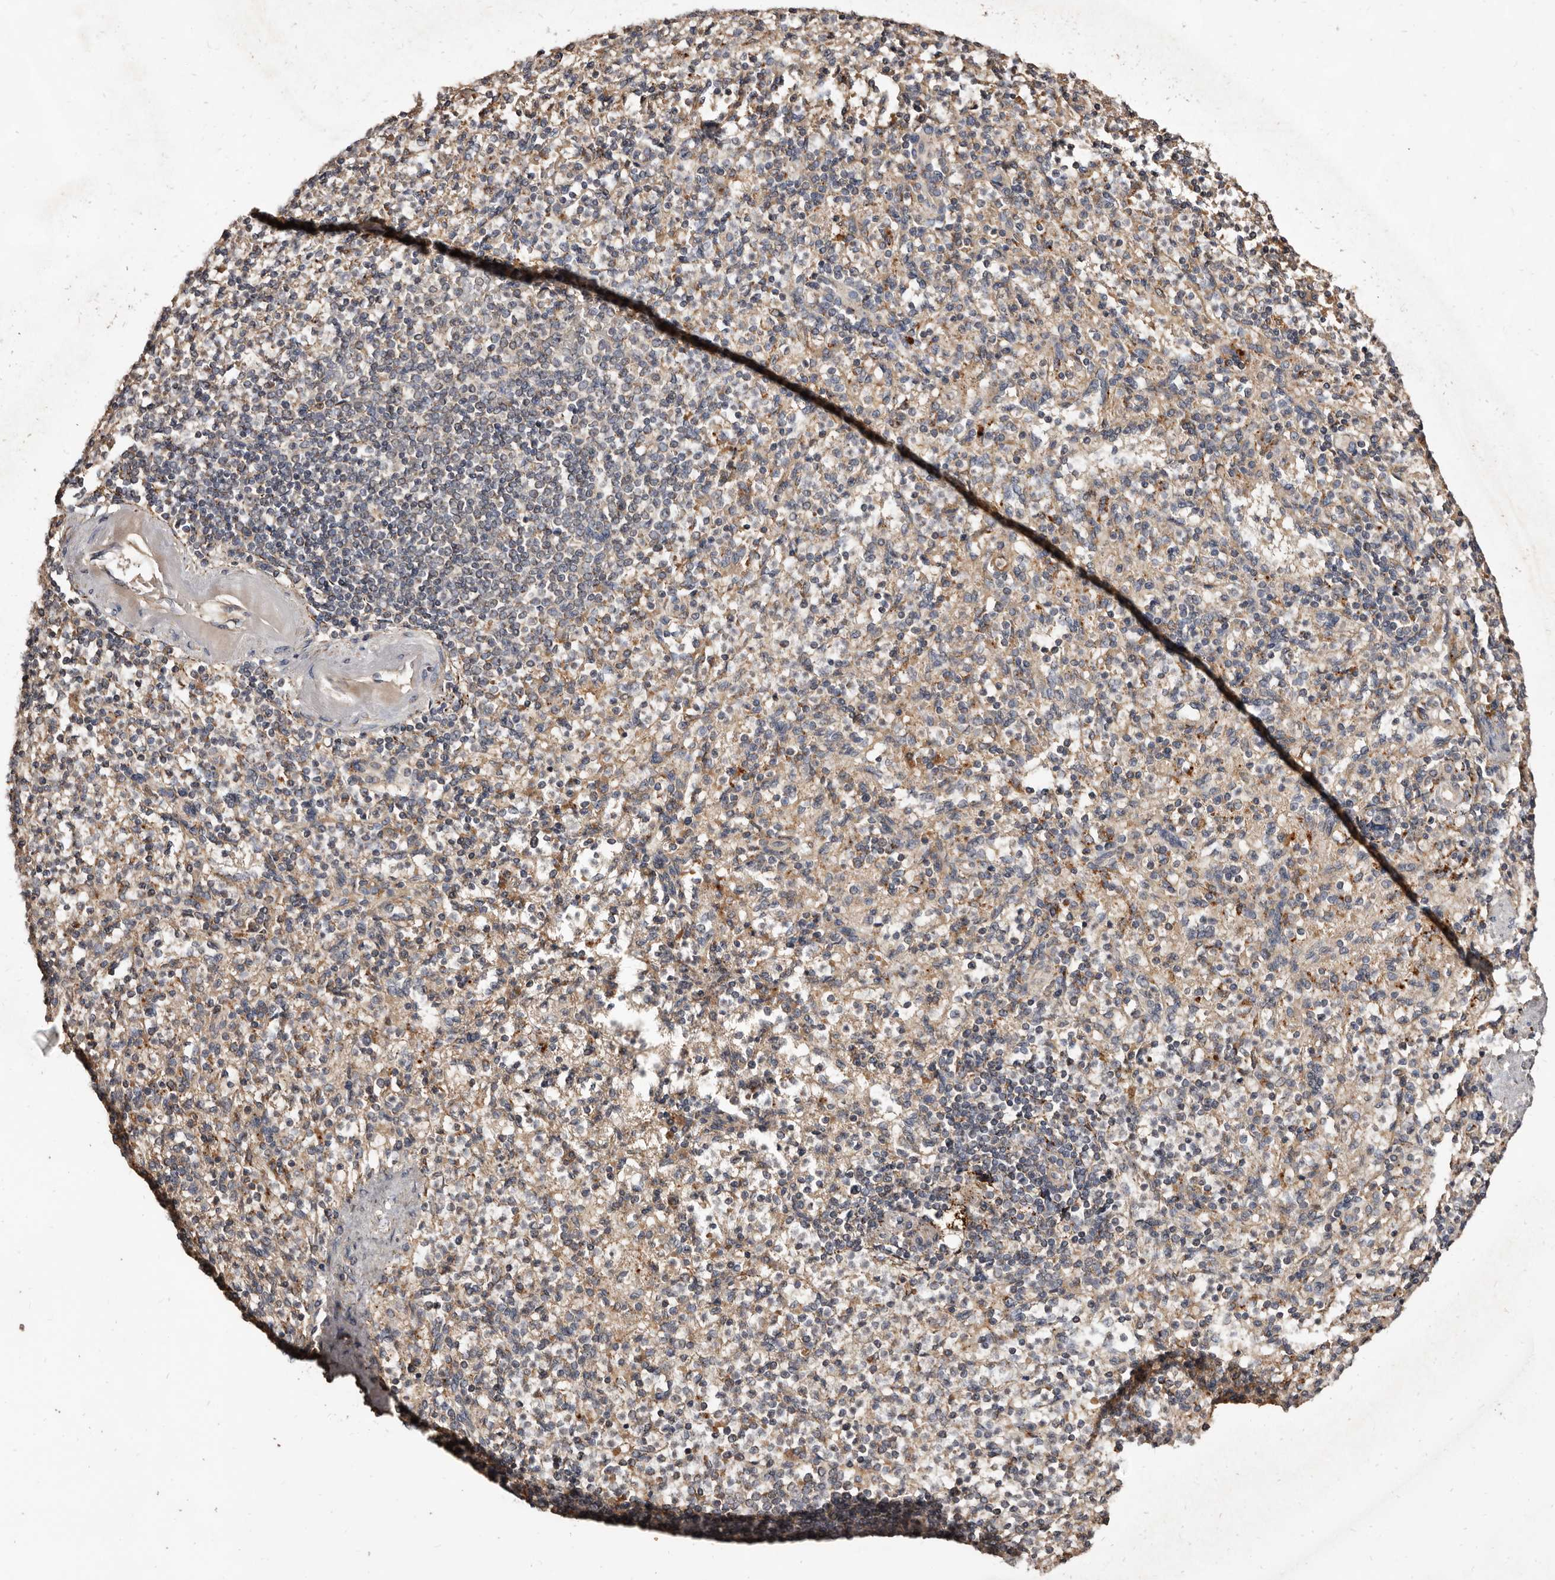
{"staining": {"intensity": "weak", "quantity": "25%-75%", "location": "cytoplasmic/membranous"}, "tissue": "spleen", "cell_type": "Cells in red pulp", "image_type": "normal", "snomed": [{"axis": "morphology", "description": "Normal tissue, NOS"}, {"axis": "topography", "description": "Spleen"}], "caption": "DAB immunohistochemical staining of unremarkable spleen exhibits weak cytoplasmic/membranous protein expression in about 25%-75% of cells in red pulp. Immunohistochemistry (ihc) stains the protein in brown and the nuclei are stained blue.", "gene": "AKAP7", "patient": {"sex": "female", "age": 74}}